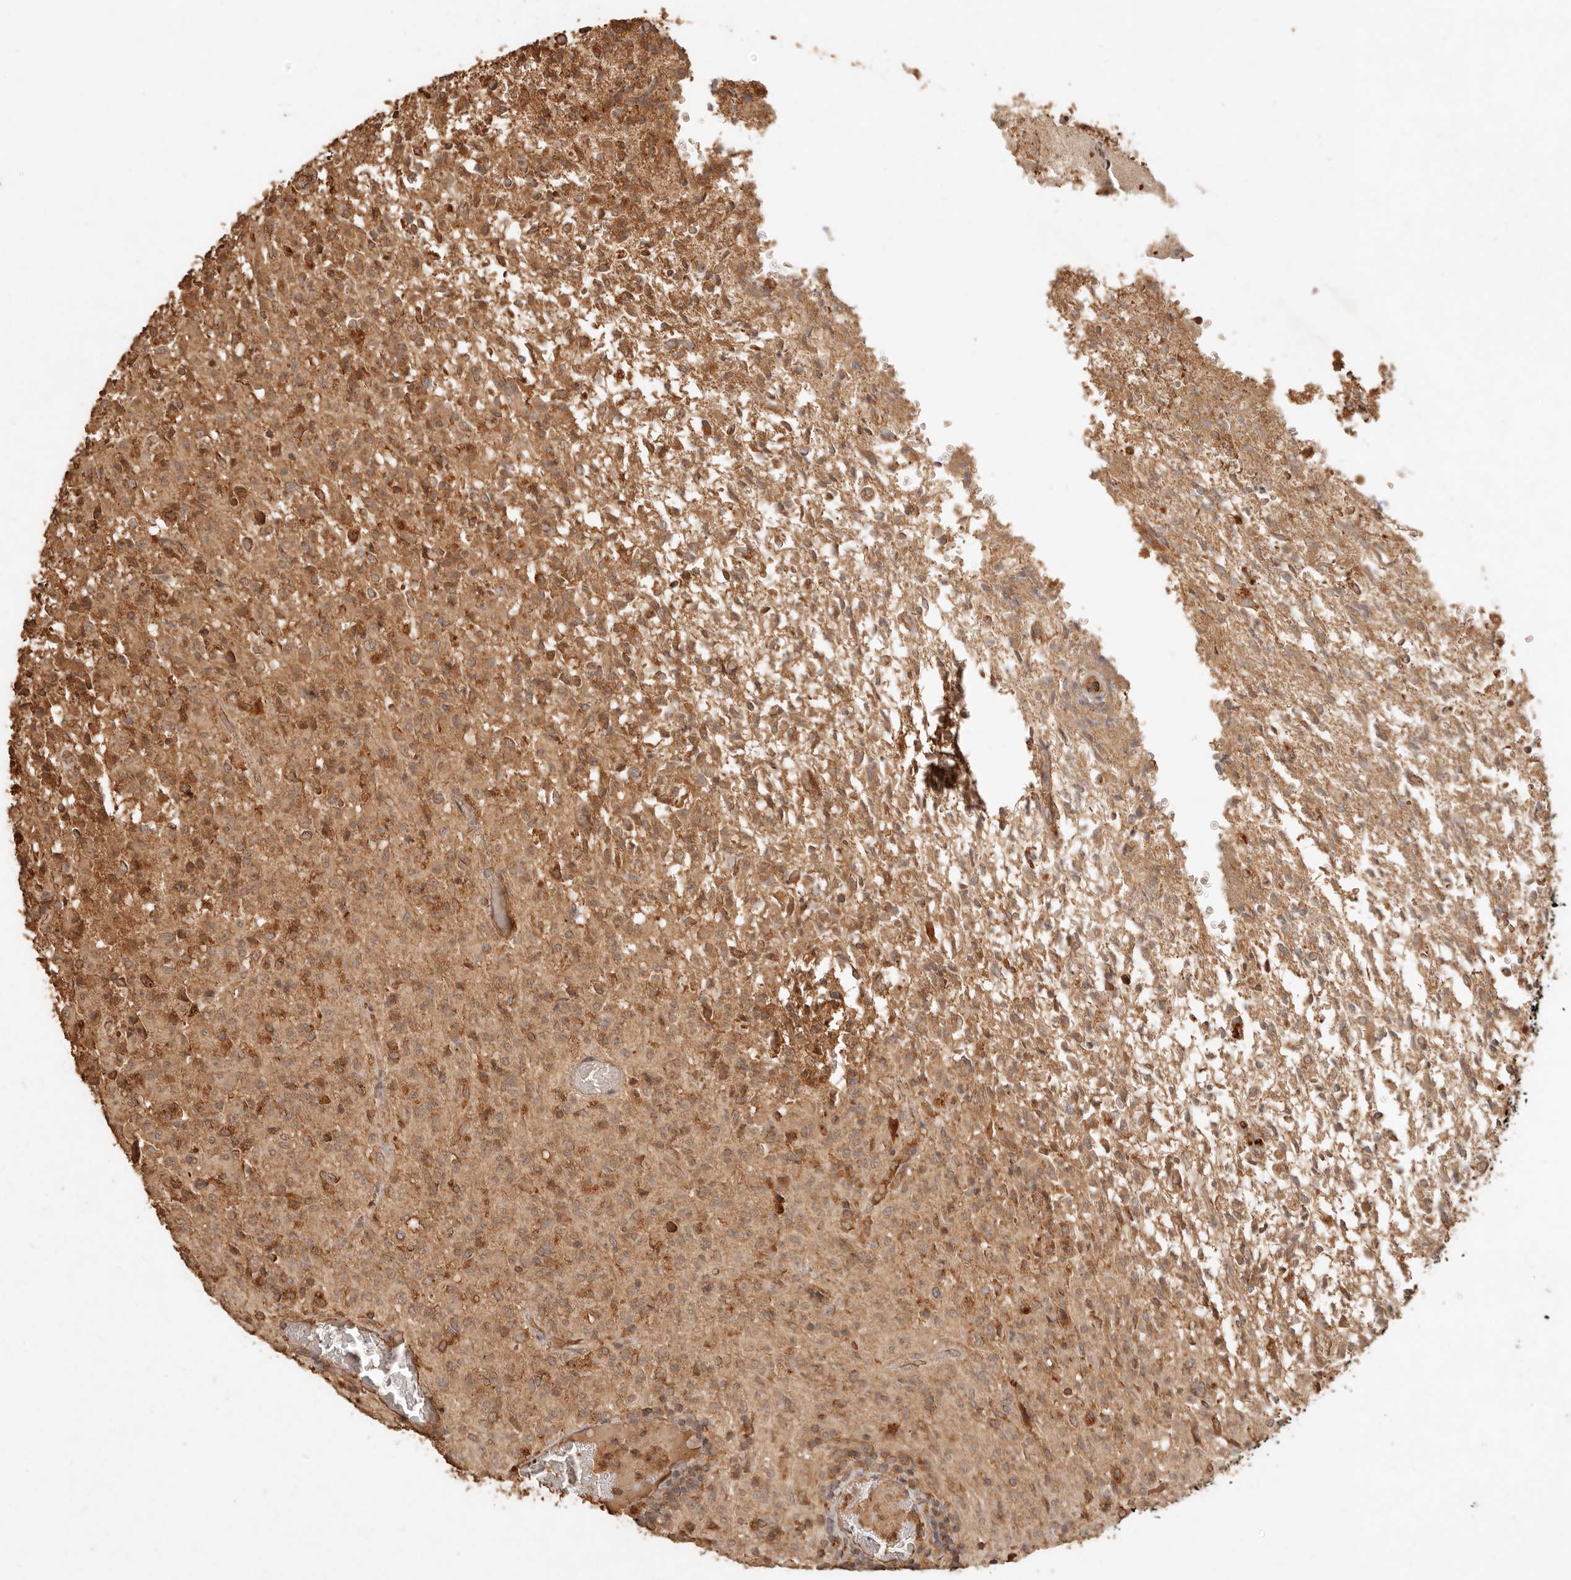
{"staining": {"intensity": "moderate", "quantity": ">75%", "location": "cytoplasmic/membranous"}, "tissue": "glioma", "cell_type": "Tumor cells", "image_type": "cancer", "snomed": [{"axis": "morphology", "description": "Glioma, malignant, High grade"}, {"axis": "topography", "description": "Brain"}], "caption": "A histopathology image showing moderate cytoplasmic/membranous expression in approximately >75% of tumor cells in malignant high-grade glioma, as visualized by brown immunohistochemical staining.", "gene": "FAM180B", "patient": {"sex": "female", "age": 57}}